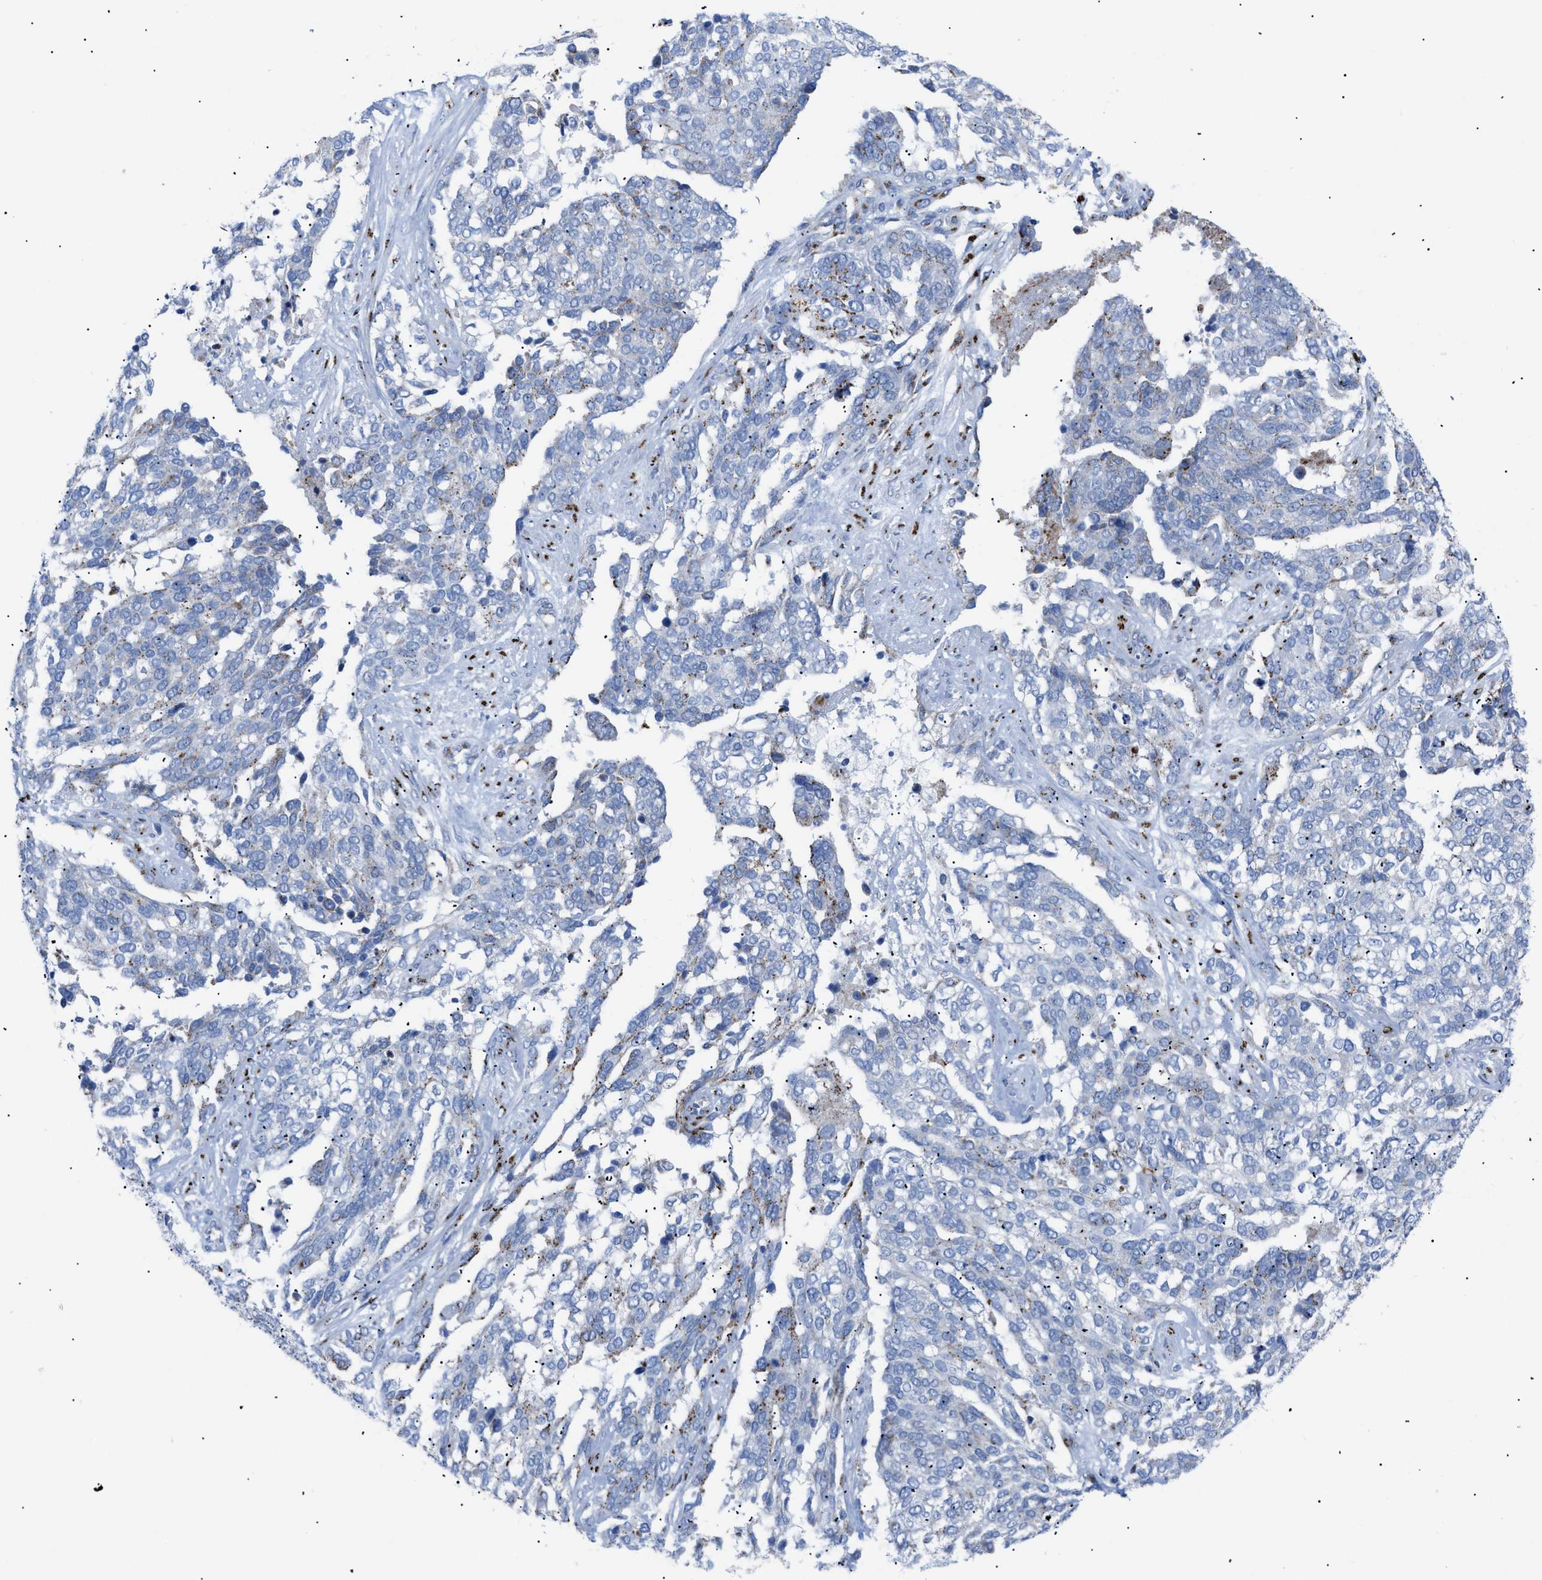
{"staining": {"intensity": "moderate", "quantity": "<25%", "location": "cytoplasmic/membranous"}, "tissue": "ovarian cancer", "cell_type": "Tumor cells", "image_type": "cancer", "snomed": [{"axis": "morphology", "description": "Cystadenocarcinoma, serous, NOS"}, {"axis": "topography", "description": "Ovary"}], "caption": "Tumor cells exhibit moderate cytoplasmic/membranous positivity in approximately <25% of cells in ovarian serous cystadenocarcinoma.", "gene": "TMEM17", "patient": {"sex": "female", "age": 44}}